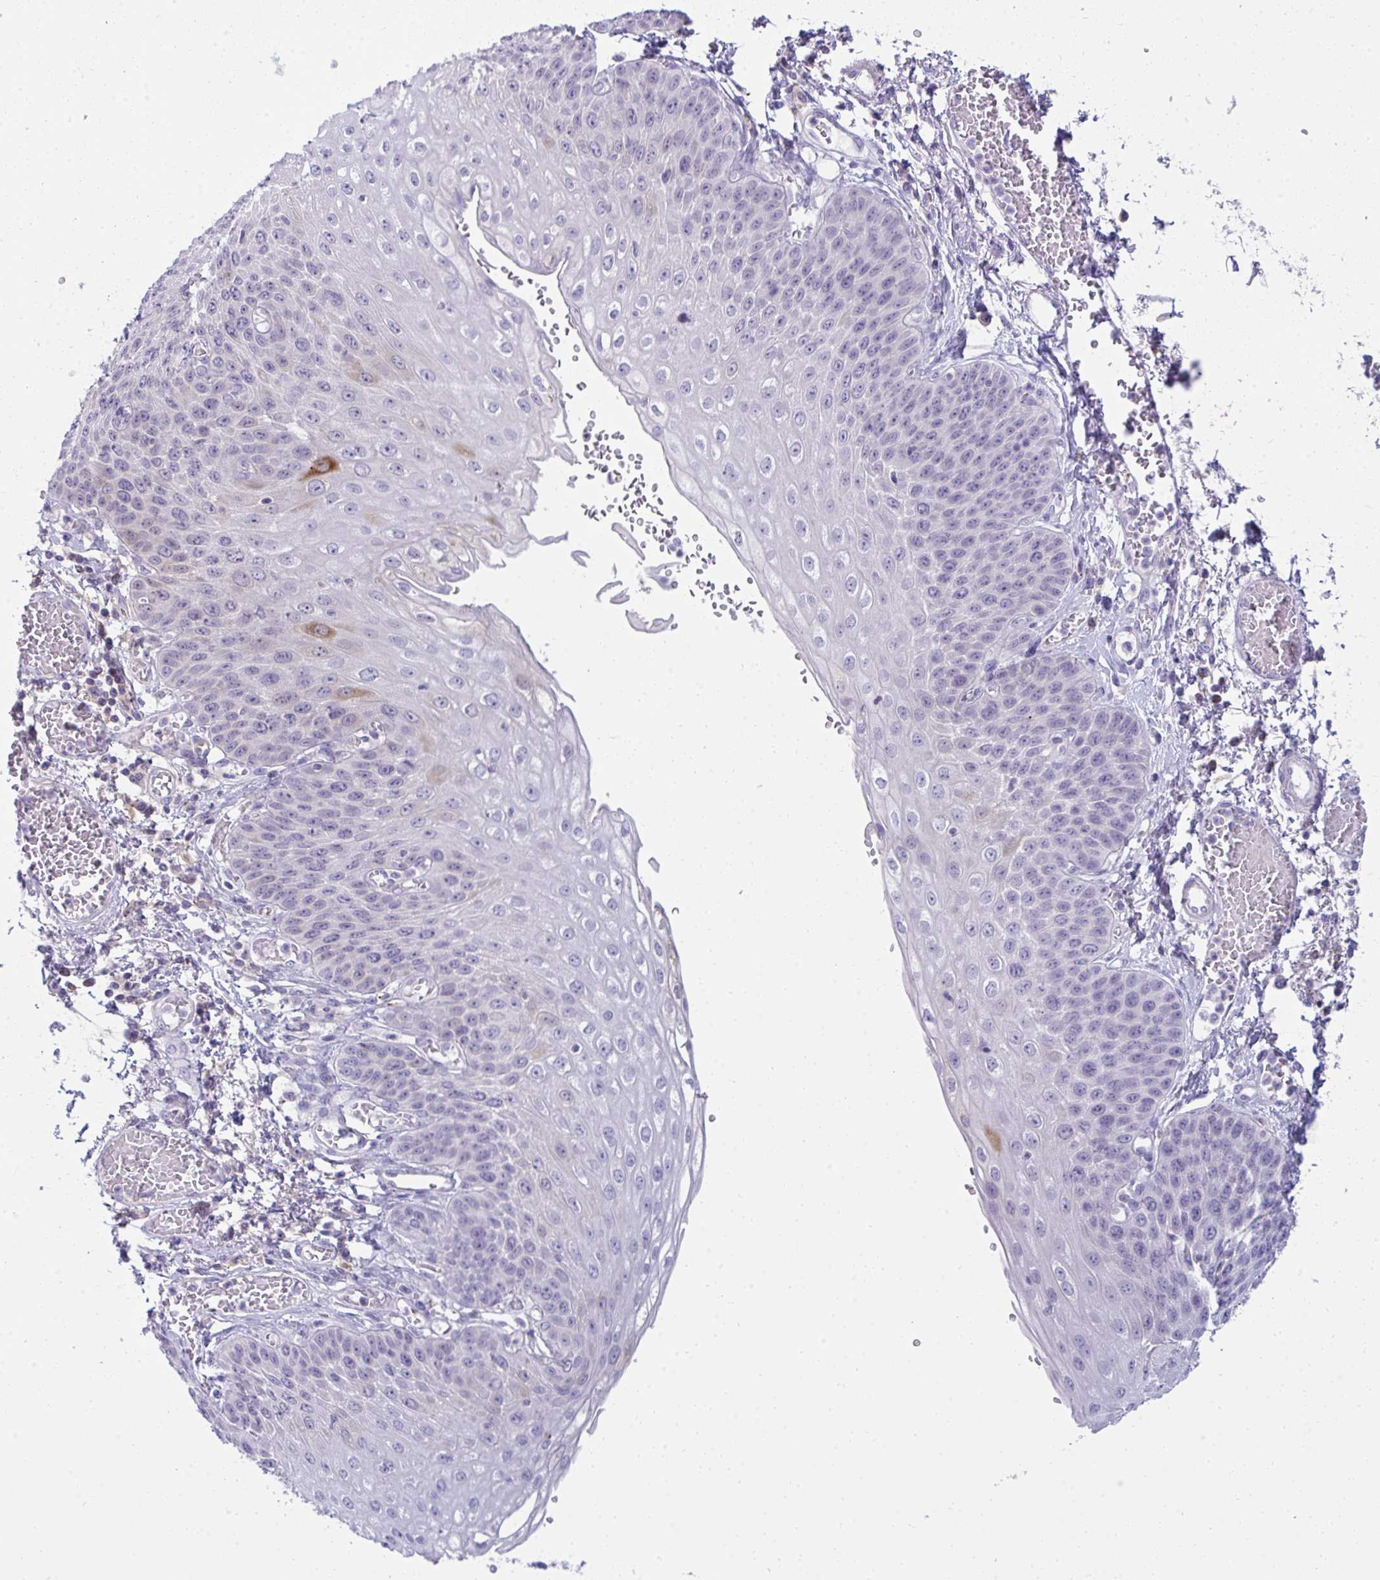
{"staining": {"intensity": "moderate", "quantity": "<25%", "location": "cytoplasmic/membranous"}, "tissue": "esophagus", "cell_type": "Squamous epithelial cells", "image_type": "normal", "snomed": [{"axis": "morphology", "description": "Normal tissue, NOS"}, {"axis": "morphology", "description": "Adenocarcinoma, NOS"}, {"axis": "topography", "description": "Esophagus"}], "caption": "Immunohistochemical staining of normal human esophagus shows <25% levels of moderate cytoplasmic/membranous protein positivity in approximately <25% of squamous epithelial cells.", "gene": "RANBP2", "patient": {"sex": "male", "age": 81}}